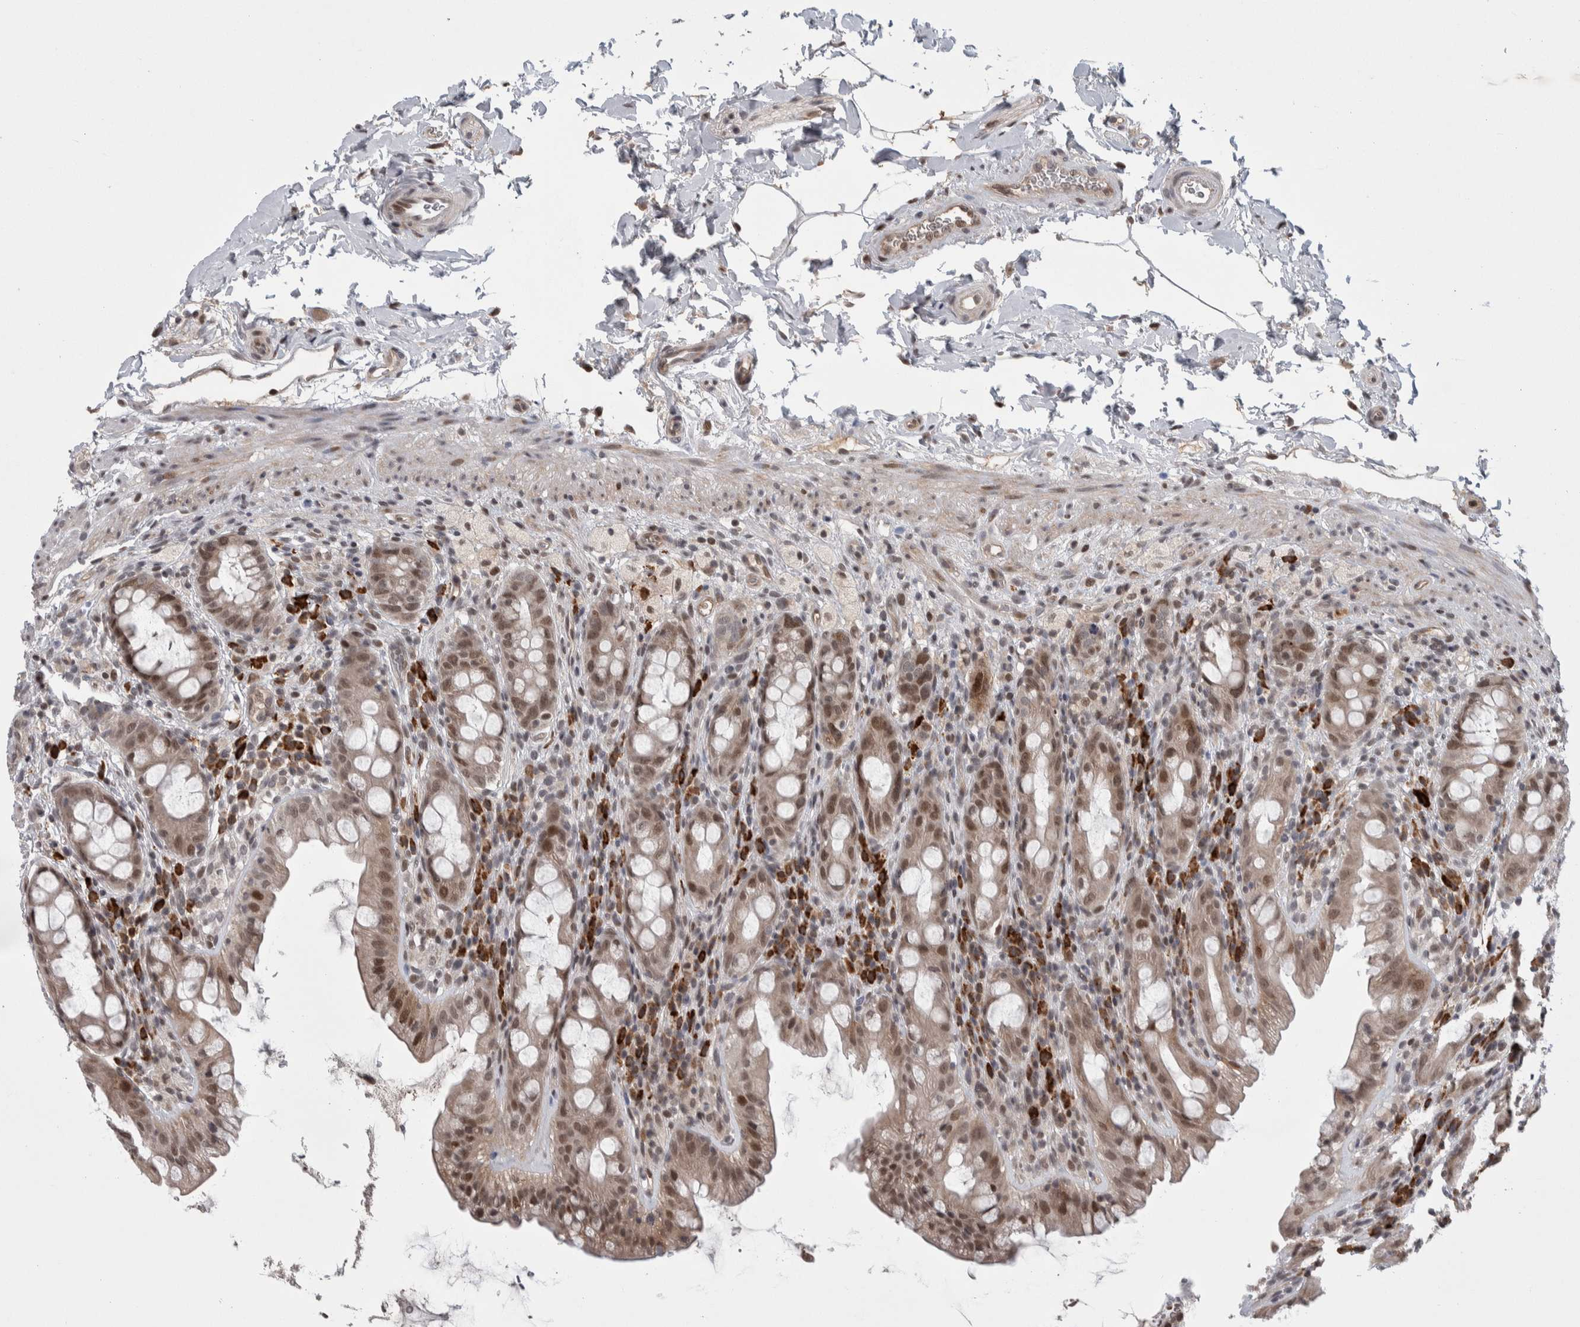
{"staining": {"intensity": "moderate", "quantity": ">75%", "location": "nuclear"}, "tissue": "rectum", "cell_type": "Glandular cells", "image_type": "normal", "snomed": [{"axis": "morphology", "description": "Normal tissue, NOS"}, {"axis": "topography", "description": "Rectum"}], "caption": "DAB (3,3'-diaminobenzidine) immunohistochemical staining of normal rectum exhibits moderate nuclear protein staining in about >75% of glandular cells.", "gene": "ZNF592", "patient": {"sex": "male", "age": 44}}